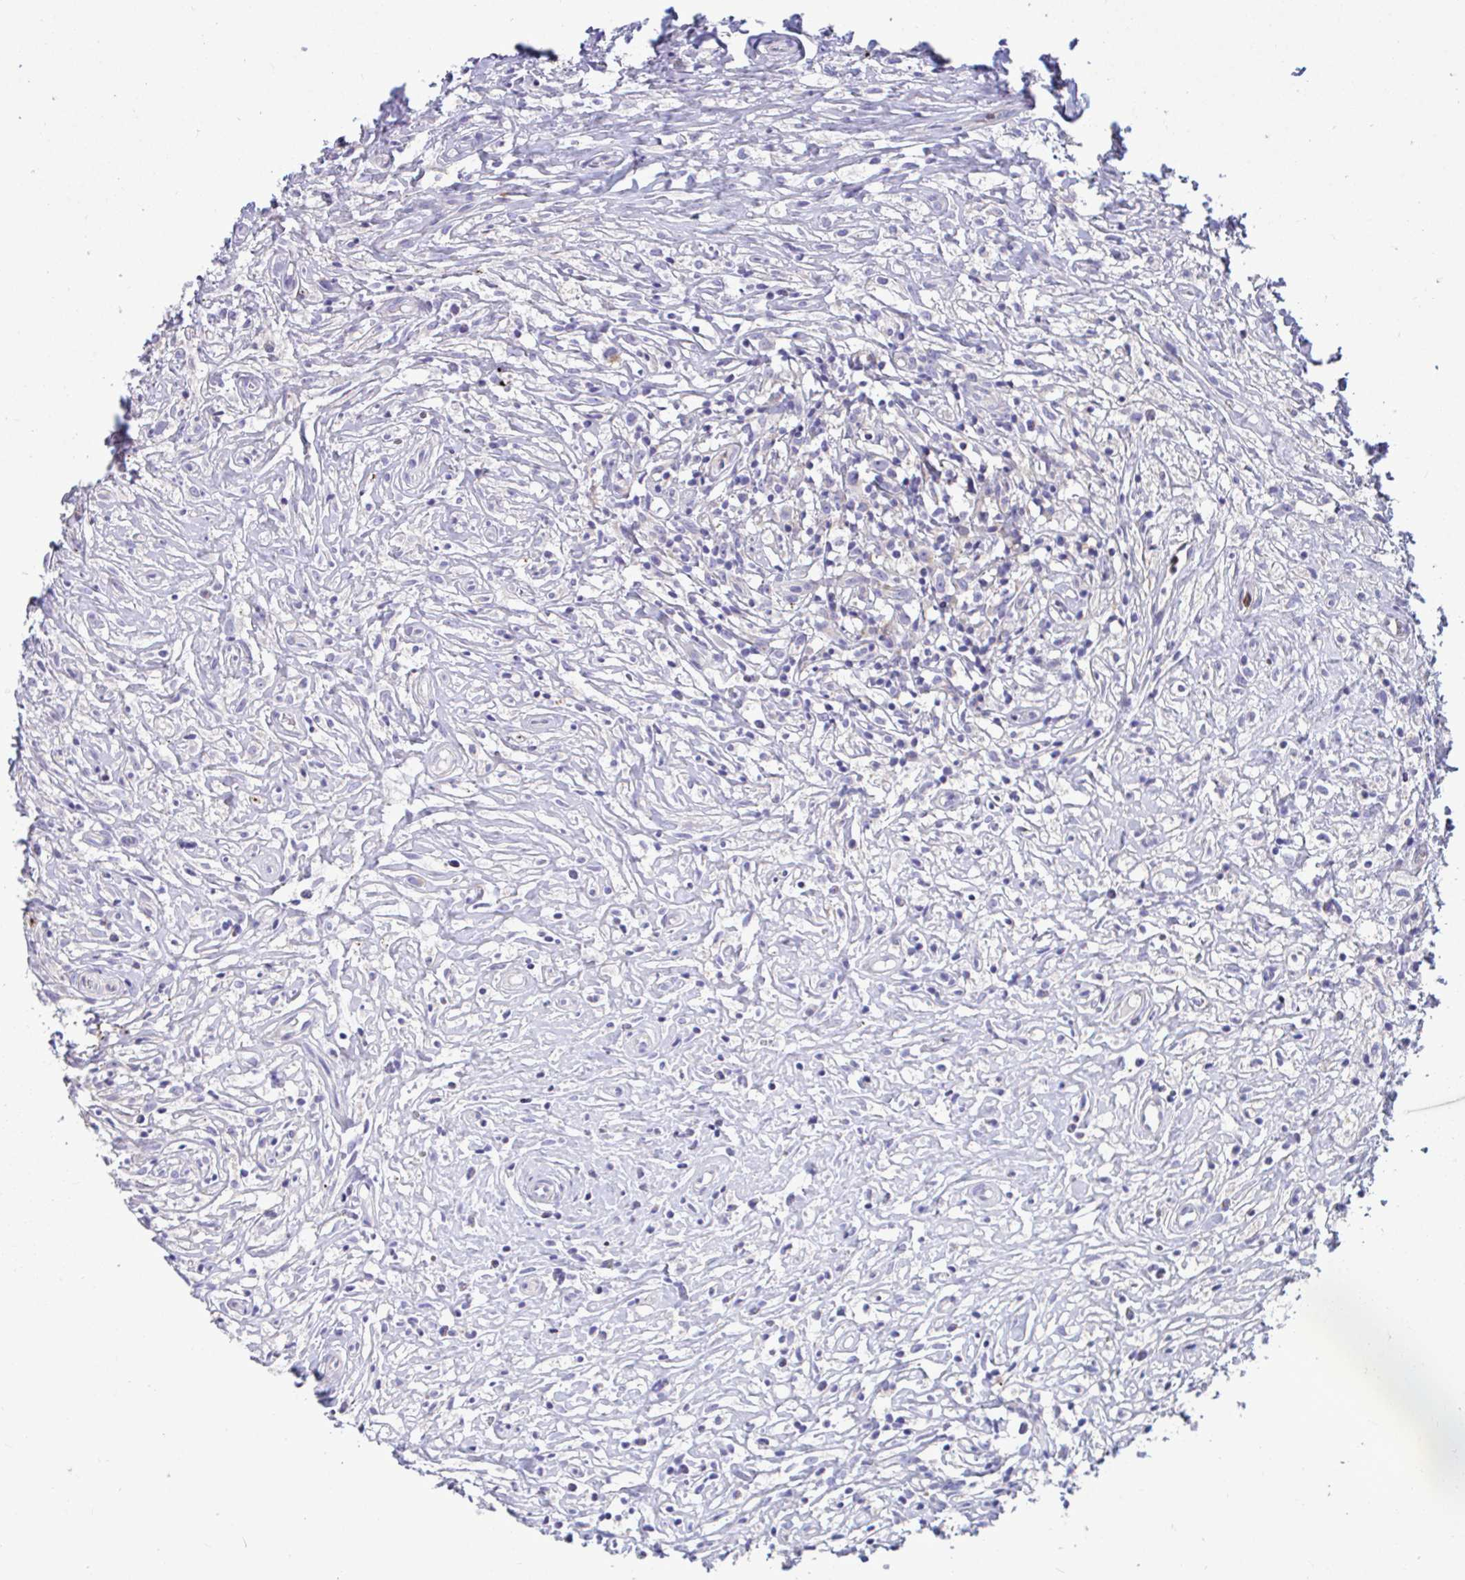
{"staining": {"intensity": "negative", "quantity": "none", "location": "none"}, "tissue": "lymphoma", "cell_type": "Tumor cells", "image_type": "cancer", "snomed": [{"axis": "morphology", "description": "Hodgkin's disease, NOS"}, {"axis": "topography", "description": "No Tissue"}], "caption": "Tumor cells are negative for brown protein staining in lymphoma.", "gene": "MRPS16", "patient": {"sex": "female", "age": 21}}